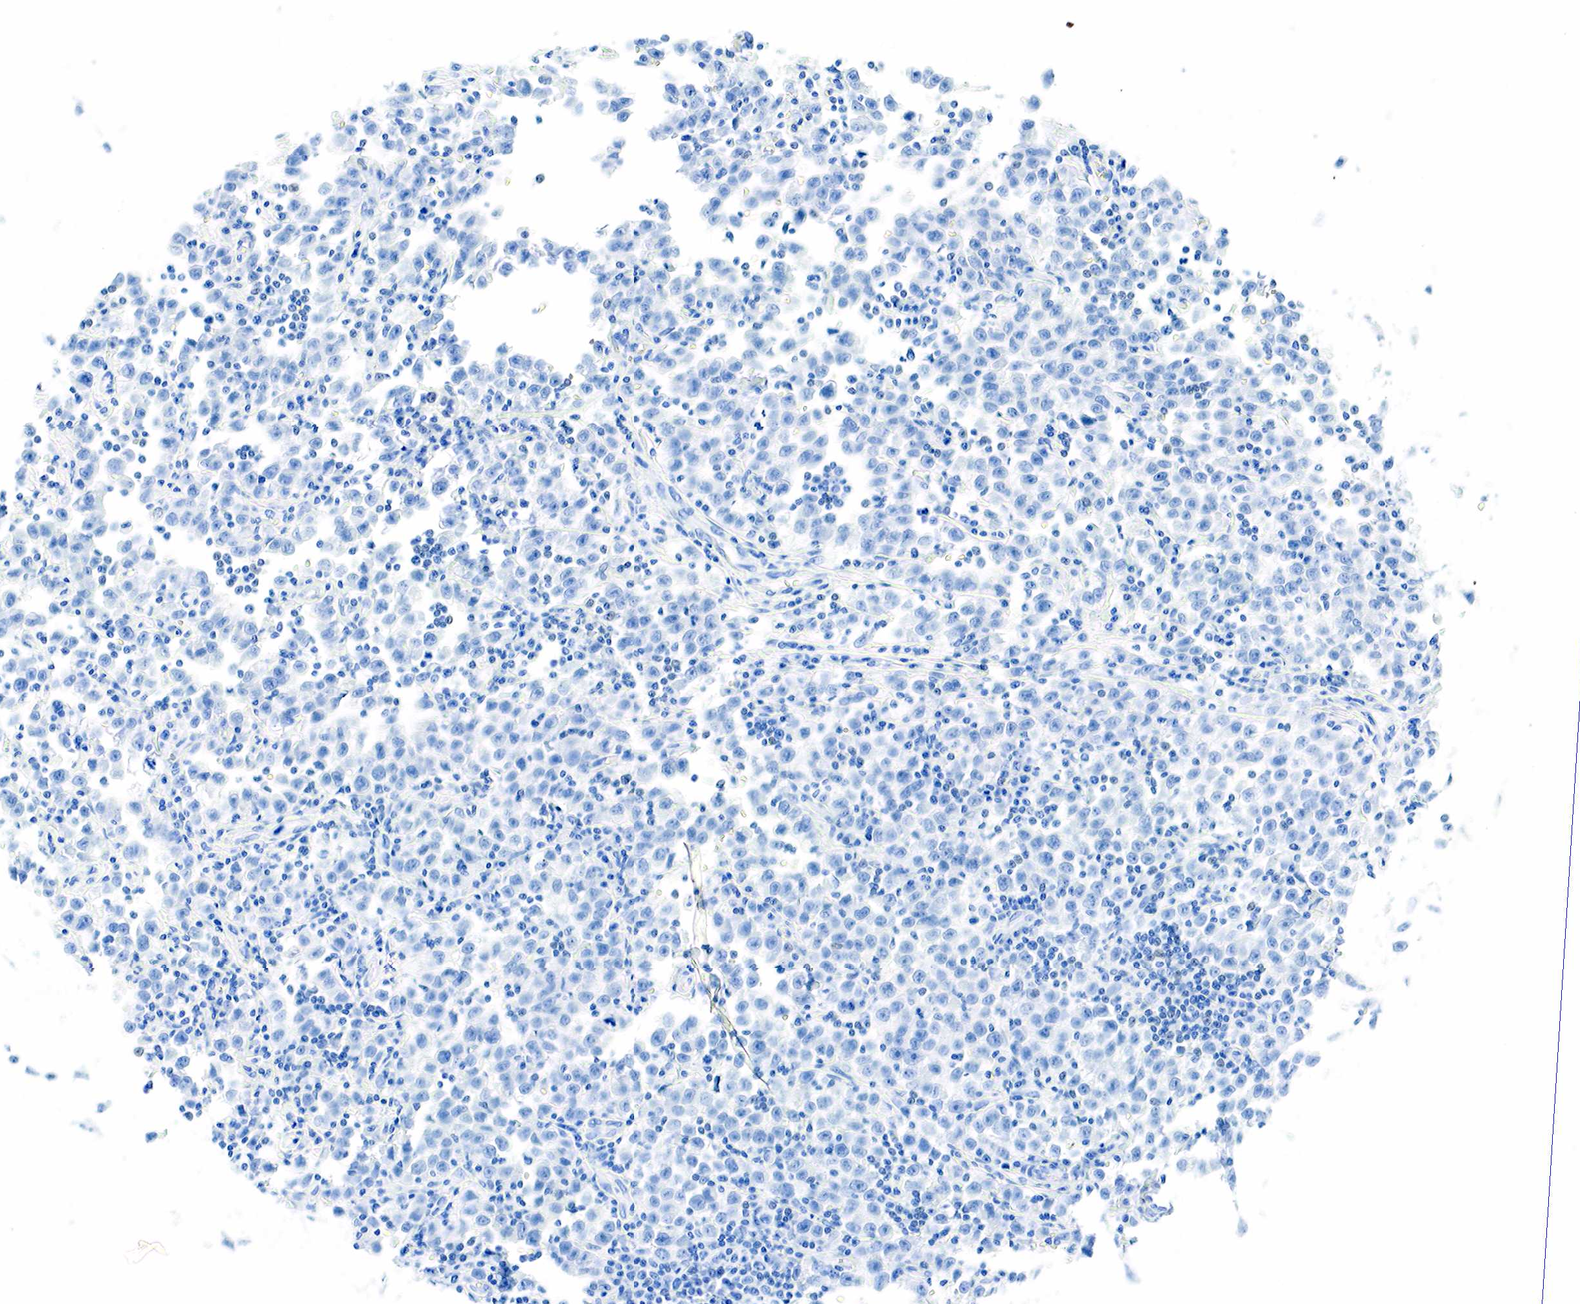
{"staining": {"intensity": "negative", "quantity": "none", "location": "none"}, "tissue": "testis cancer", "cell_type": "Tumor cells", "image_type": "cancer", "snomed": [{"axis": "morphology", "description": "Seminoma, NOS"}, {"axis": "topography", "description": "Testis"}], "caption": "There is no significant staining in tumor cells of testis seminoma.", "gene": "INHA", "patient": {"sex": "male", "age": 35}}